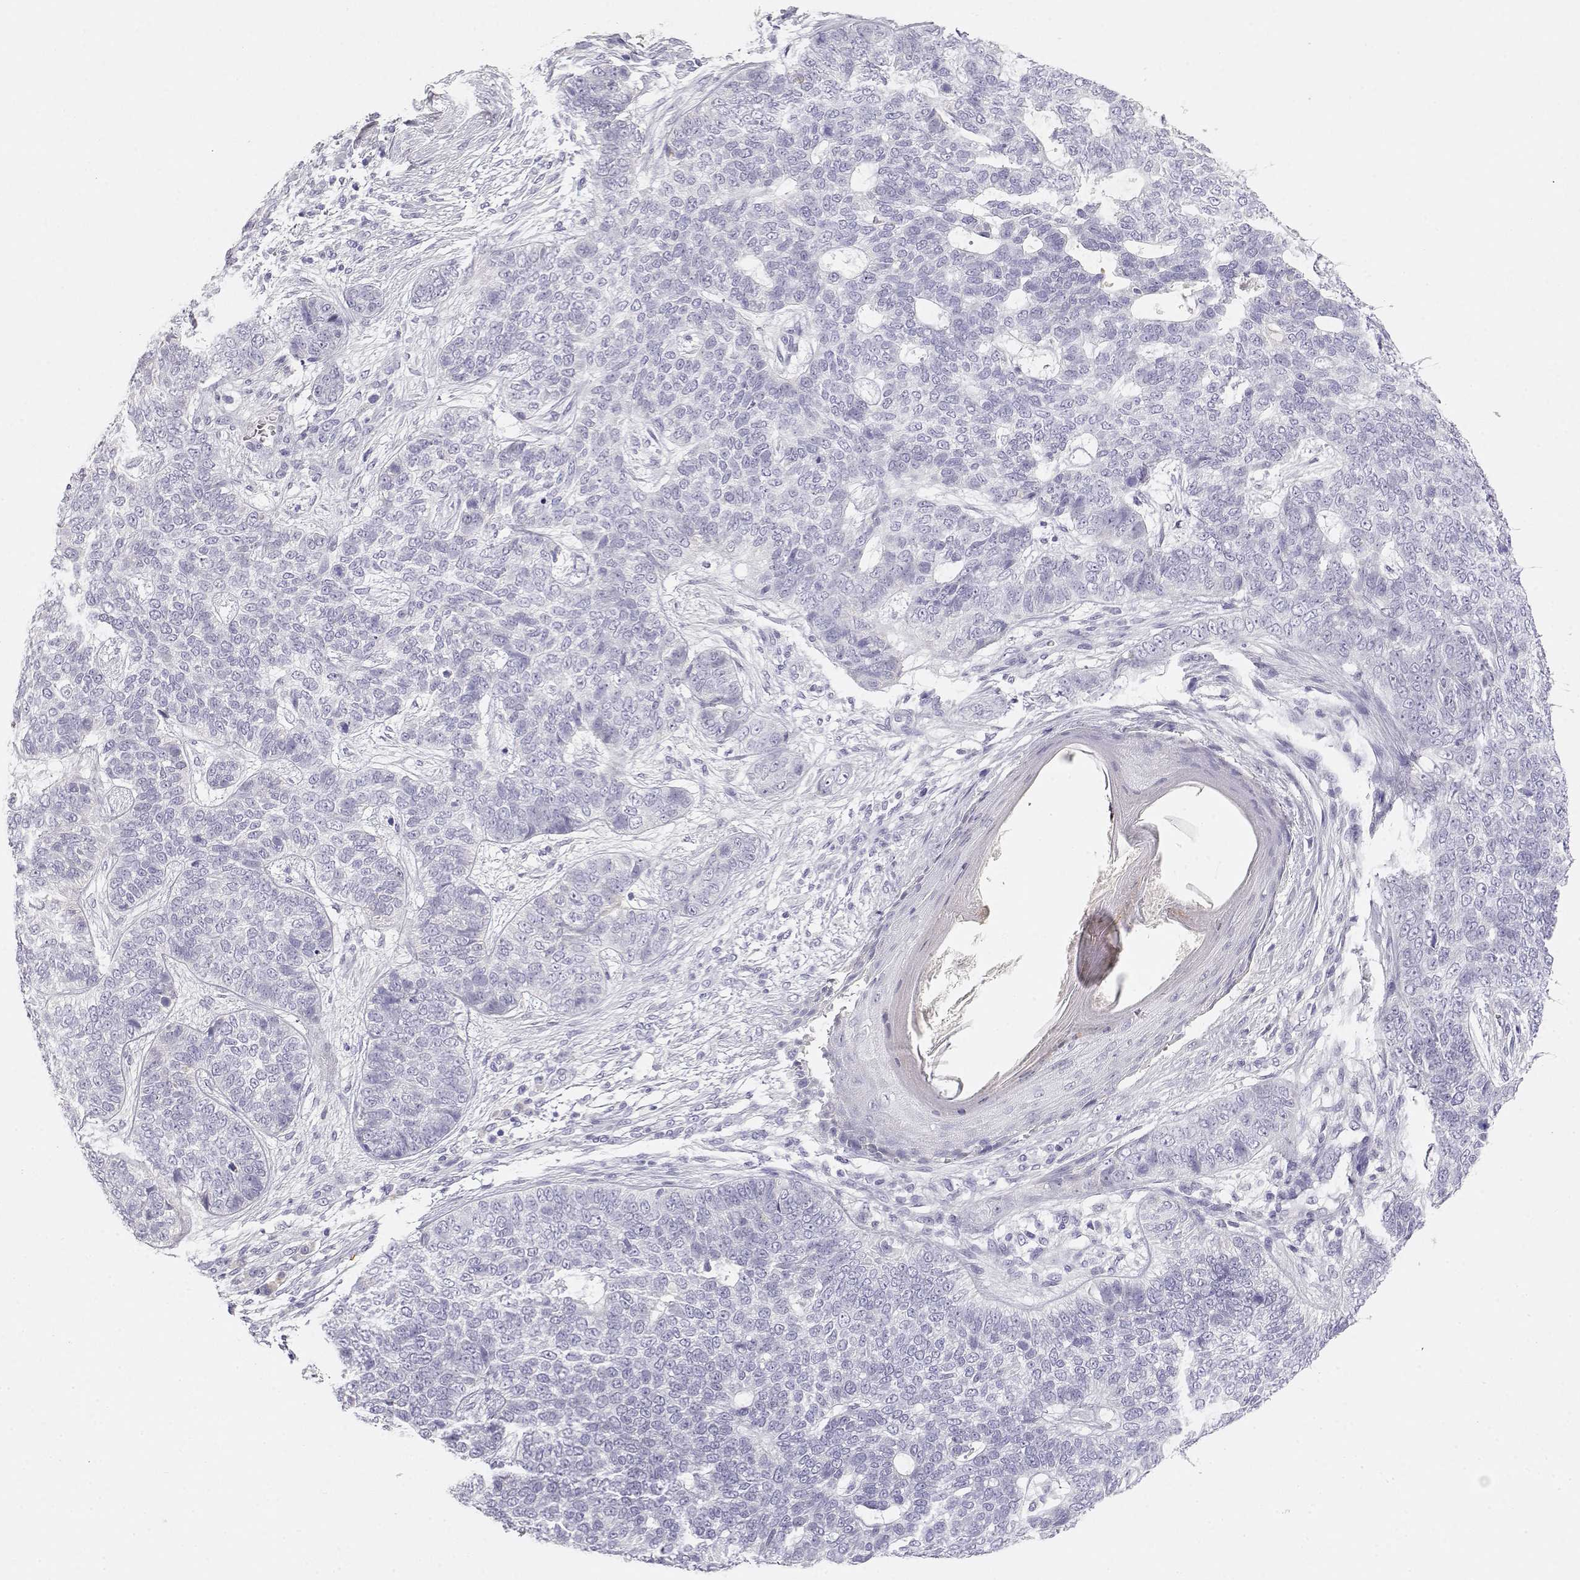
{"staining": {"intensity": "negative", "quantity": "none", "location": "none"}, "tissue": "skin cancer", "cell_type": "Tumor cells", "image_type": "cancer", "snomed": [{"axis": "morphology", "description": "Basal cell carcinoma"}, {"axis": "topography", "description": "Skin"}], "caption": "High power microscopy histopathology image of an immunohistochemistry photomicrograph of basal cell carcinoma (skin), revealing no significant staining in tumor cells.", "gene": "GPR174", "patient": {"sex": "female", "age": 69}}